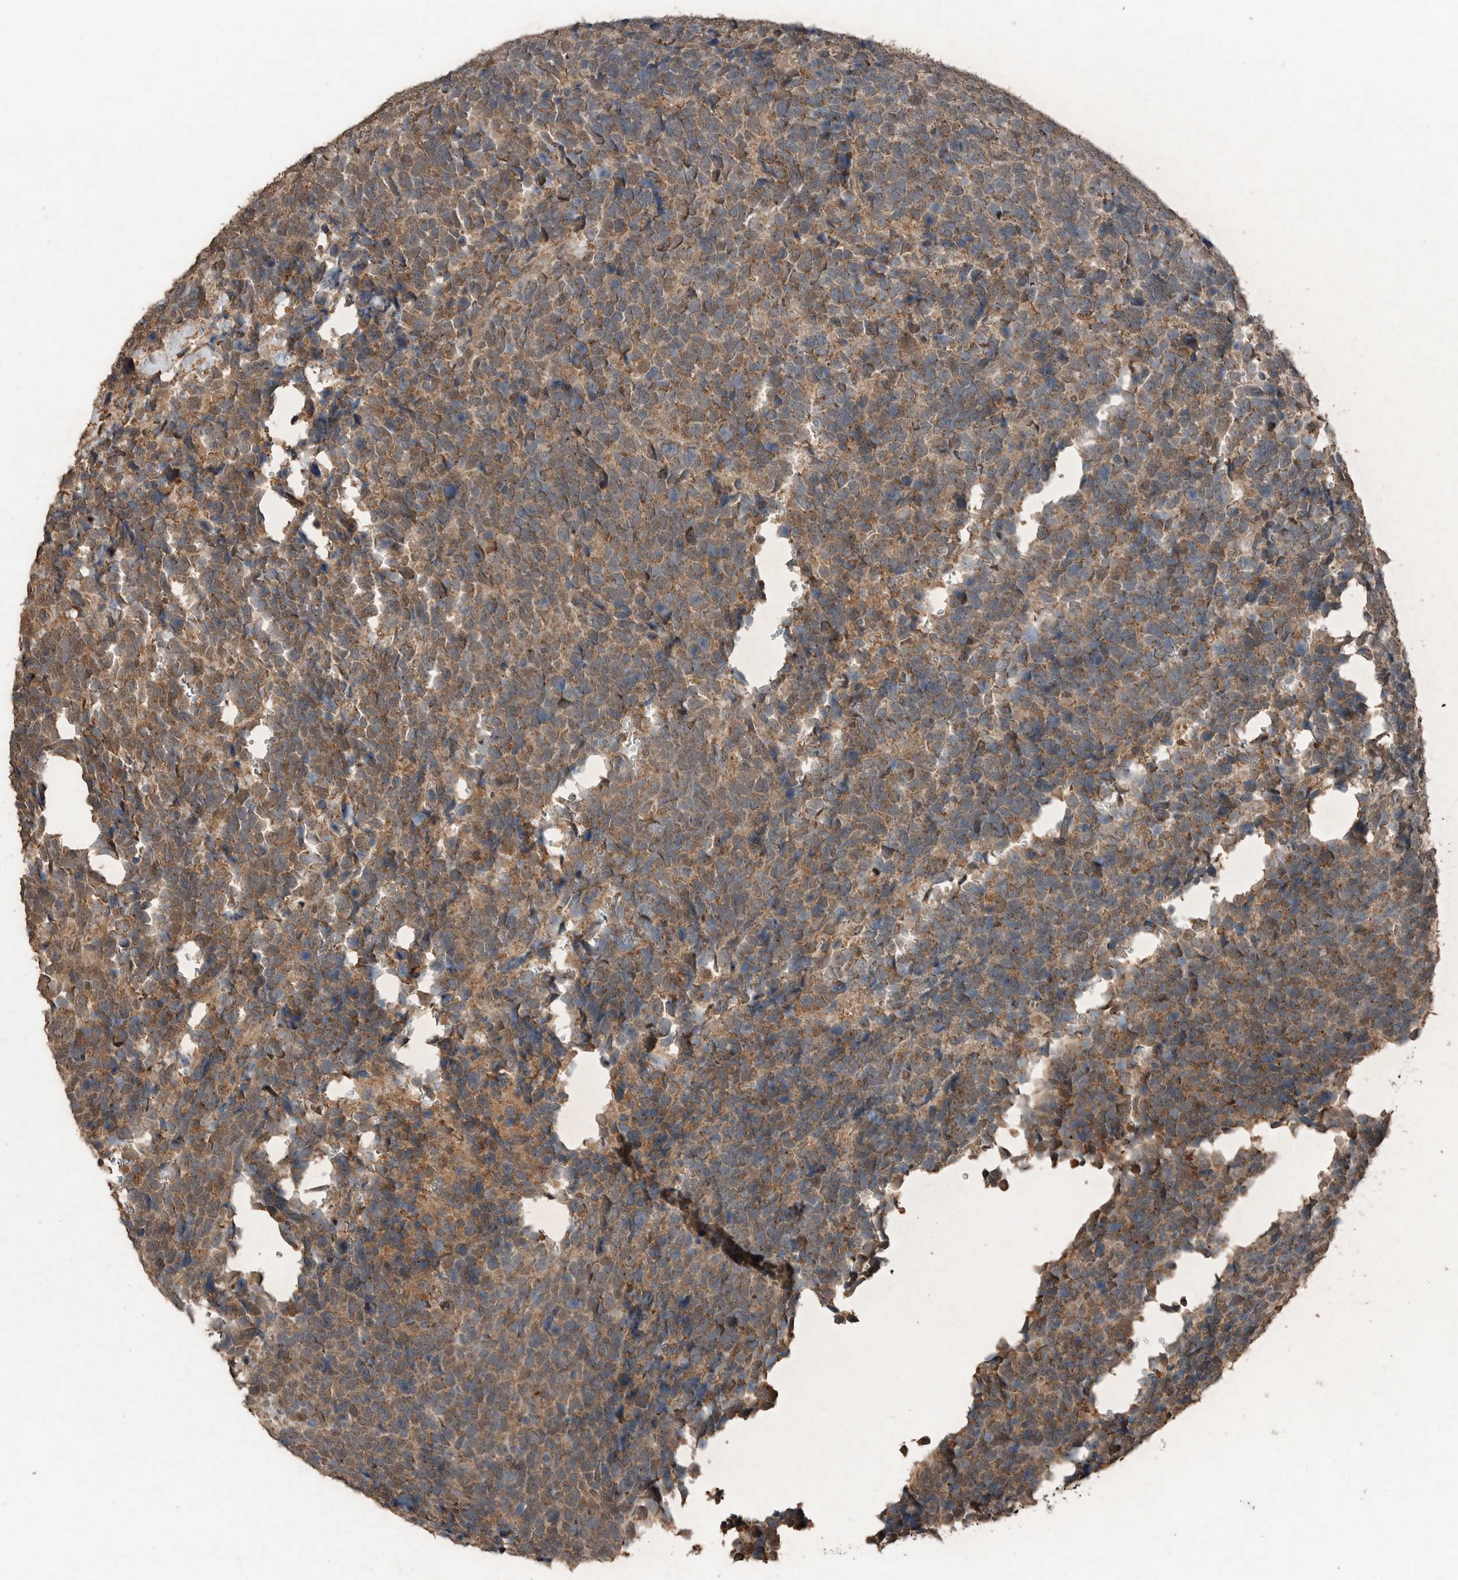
{"staining": {"intensity": "moderate", "quantity": ">75%", "location": "cytoplasmic/membranous,nuclear"}, "tissue": "urothelial cancer", "cell_type": "Tumor cells", "image_type": "cancer", "snomed": [{"axis": "morphology", "description": "Urothelial carcinoma, High grade"}, {"axis": "topography", "description": "Urinary bladder"}], "caption": "Moderate cytoplasmic/membranous and nuclear positivity is seen in approximately >75% of tumor cells in urothelial cancer. The protein is stained brown, and the nuclei are stained in blue (DAB (3,3'-diaminobenzidine) IHC with brightfield microscopy, high magnification).", "gene": "BLZF1", "patient": {"sex": "female", "age": 82}}